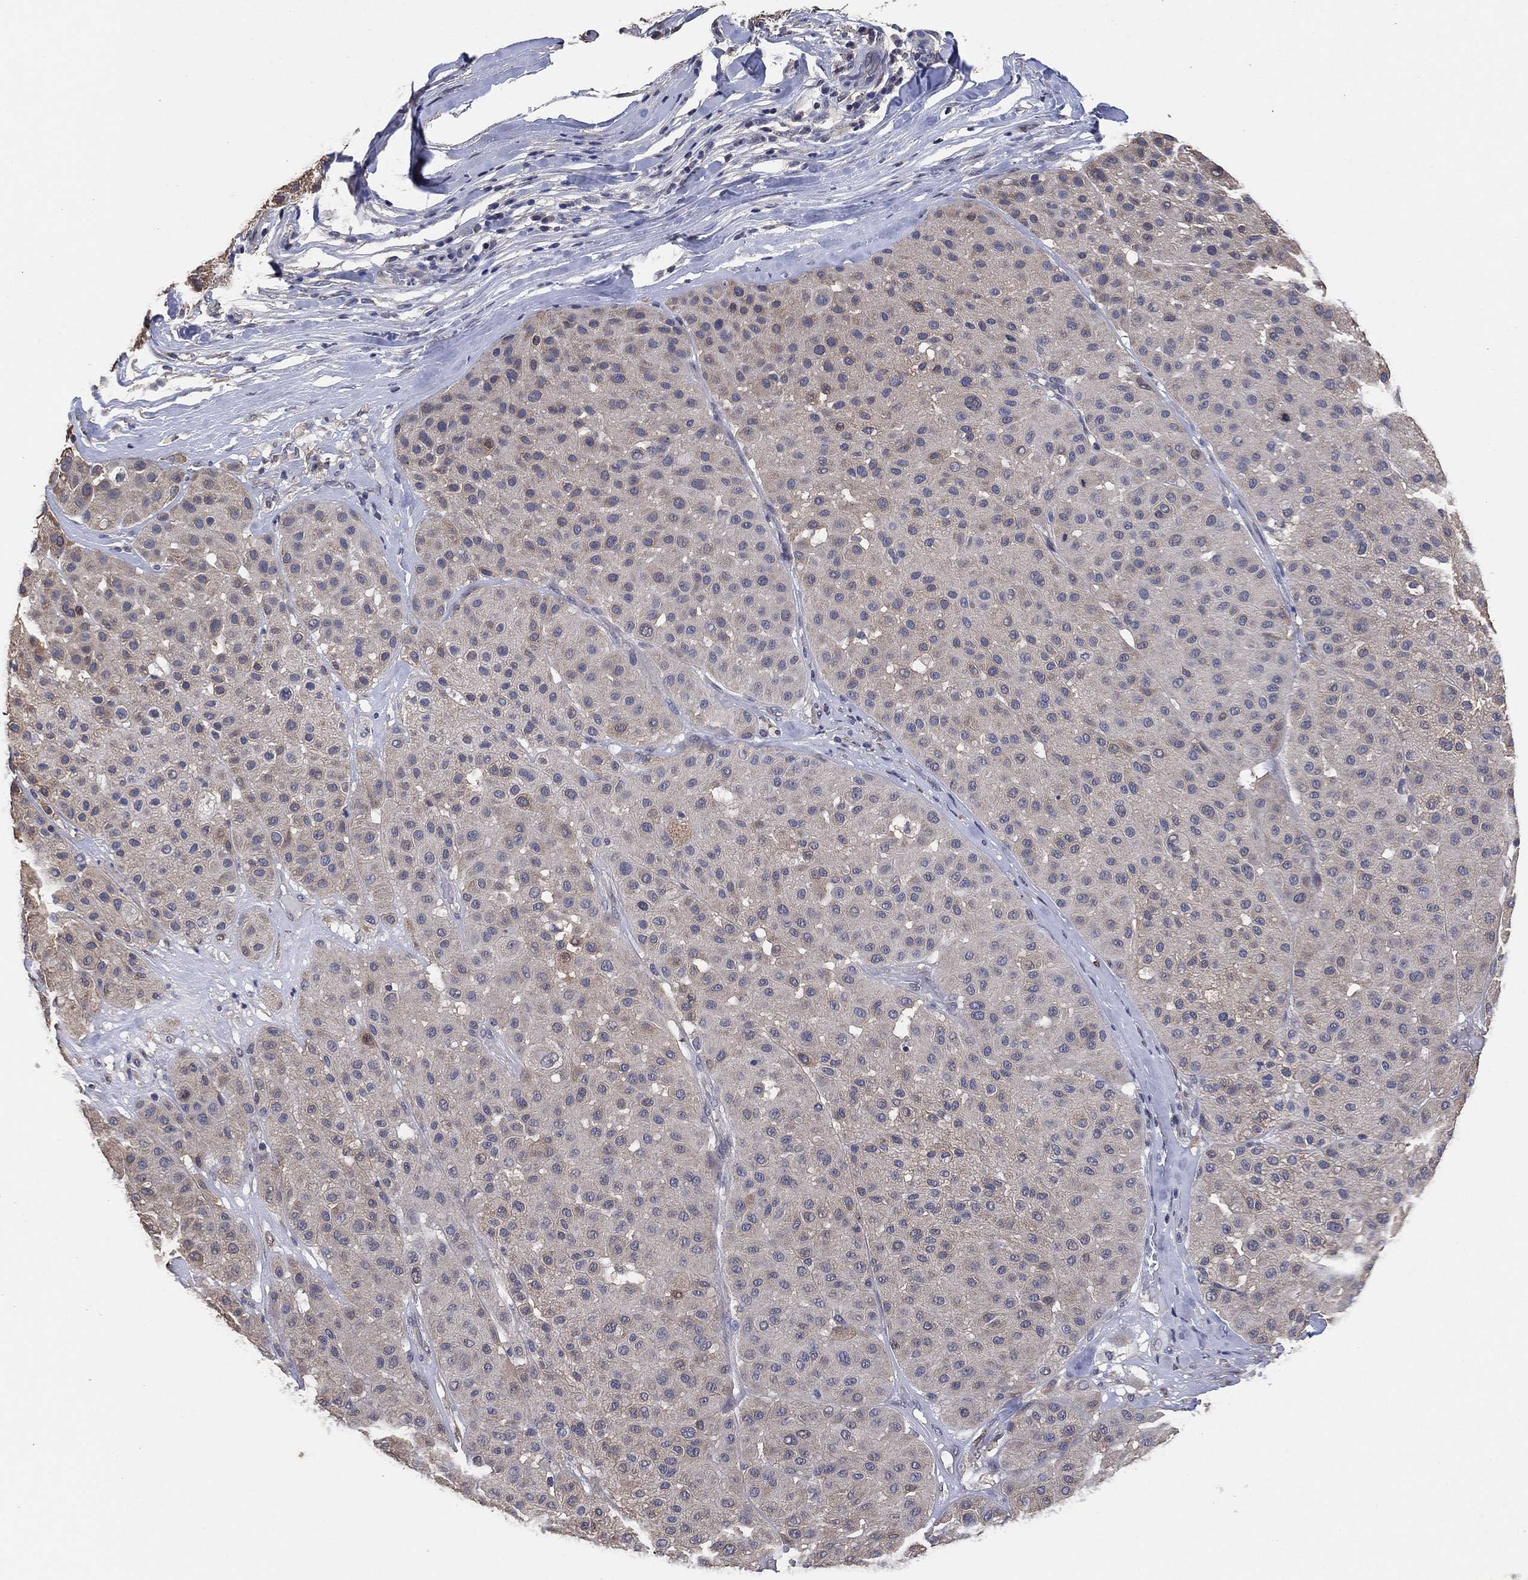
{"staining": {"intensity": "negative", "quantity": "none", "location": "none"}, "tissue": "melanoma", "cell_type": "Tumor cells", "image_type": "cancer", "snomed": [{"axis": "morphology", "description": "Malignant melanoma, Metastatic site"}, {"axis": "topography", "description": "Smooth muscle"}], "caption": "The photomicrograph shows no significant positivity in tumor cells of melanoma.", "gene": "KLK5", "patient": {"sex": "male", "age": 41}}